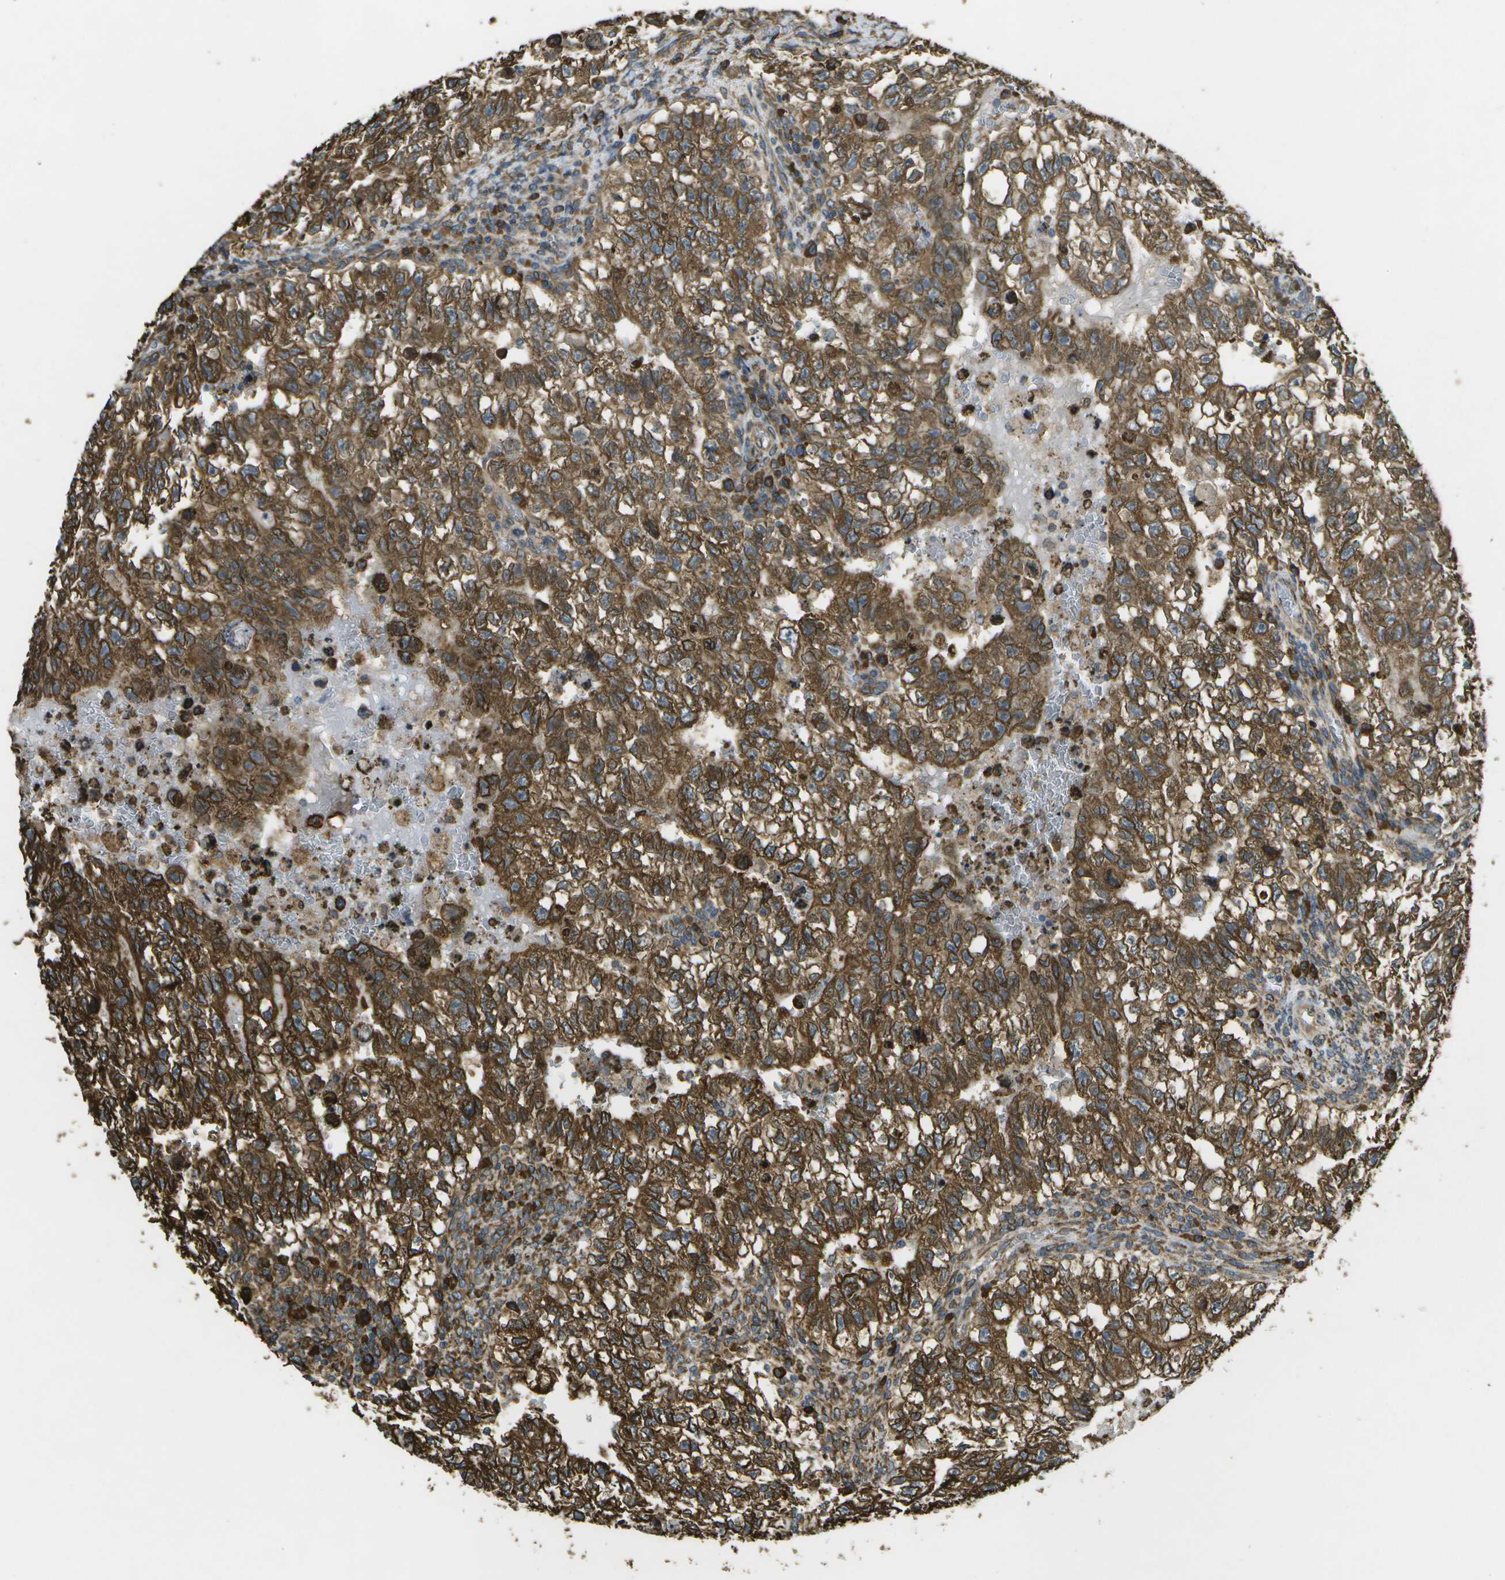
{"staining": {"intensity": "strong", "quantity": ">75%", "location": "cytoplasmic/membranous"}, "tissue": "testis cancer", "cell_type": "Tumor cells", "image_type": "cancer", "snomed": [{"axis": "morphology", "description": "Seminoma, NOS"}, {"axis": "morphology", "description": "Carcinoma, Embryonal, NOS"}, {"axis": "topography", "description": "Testis"}], "caption": "Testis cancer (embryonal carcinoma) stained for a protein exhibits strong cytoplasmic/membranous positivity in tumor cells.", "gene": "PDIA4", "patient": {"sex": "male", "age": 38}}